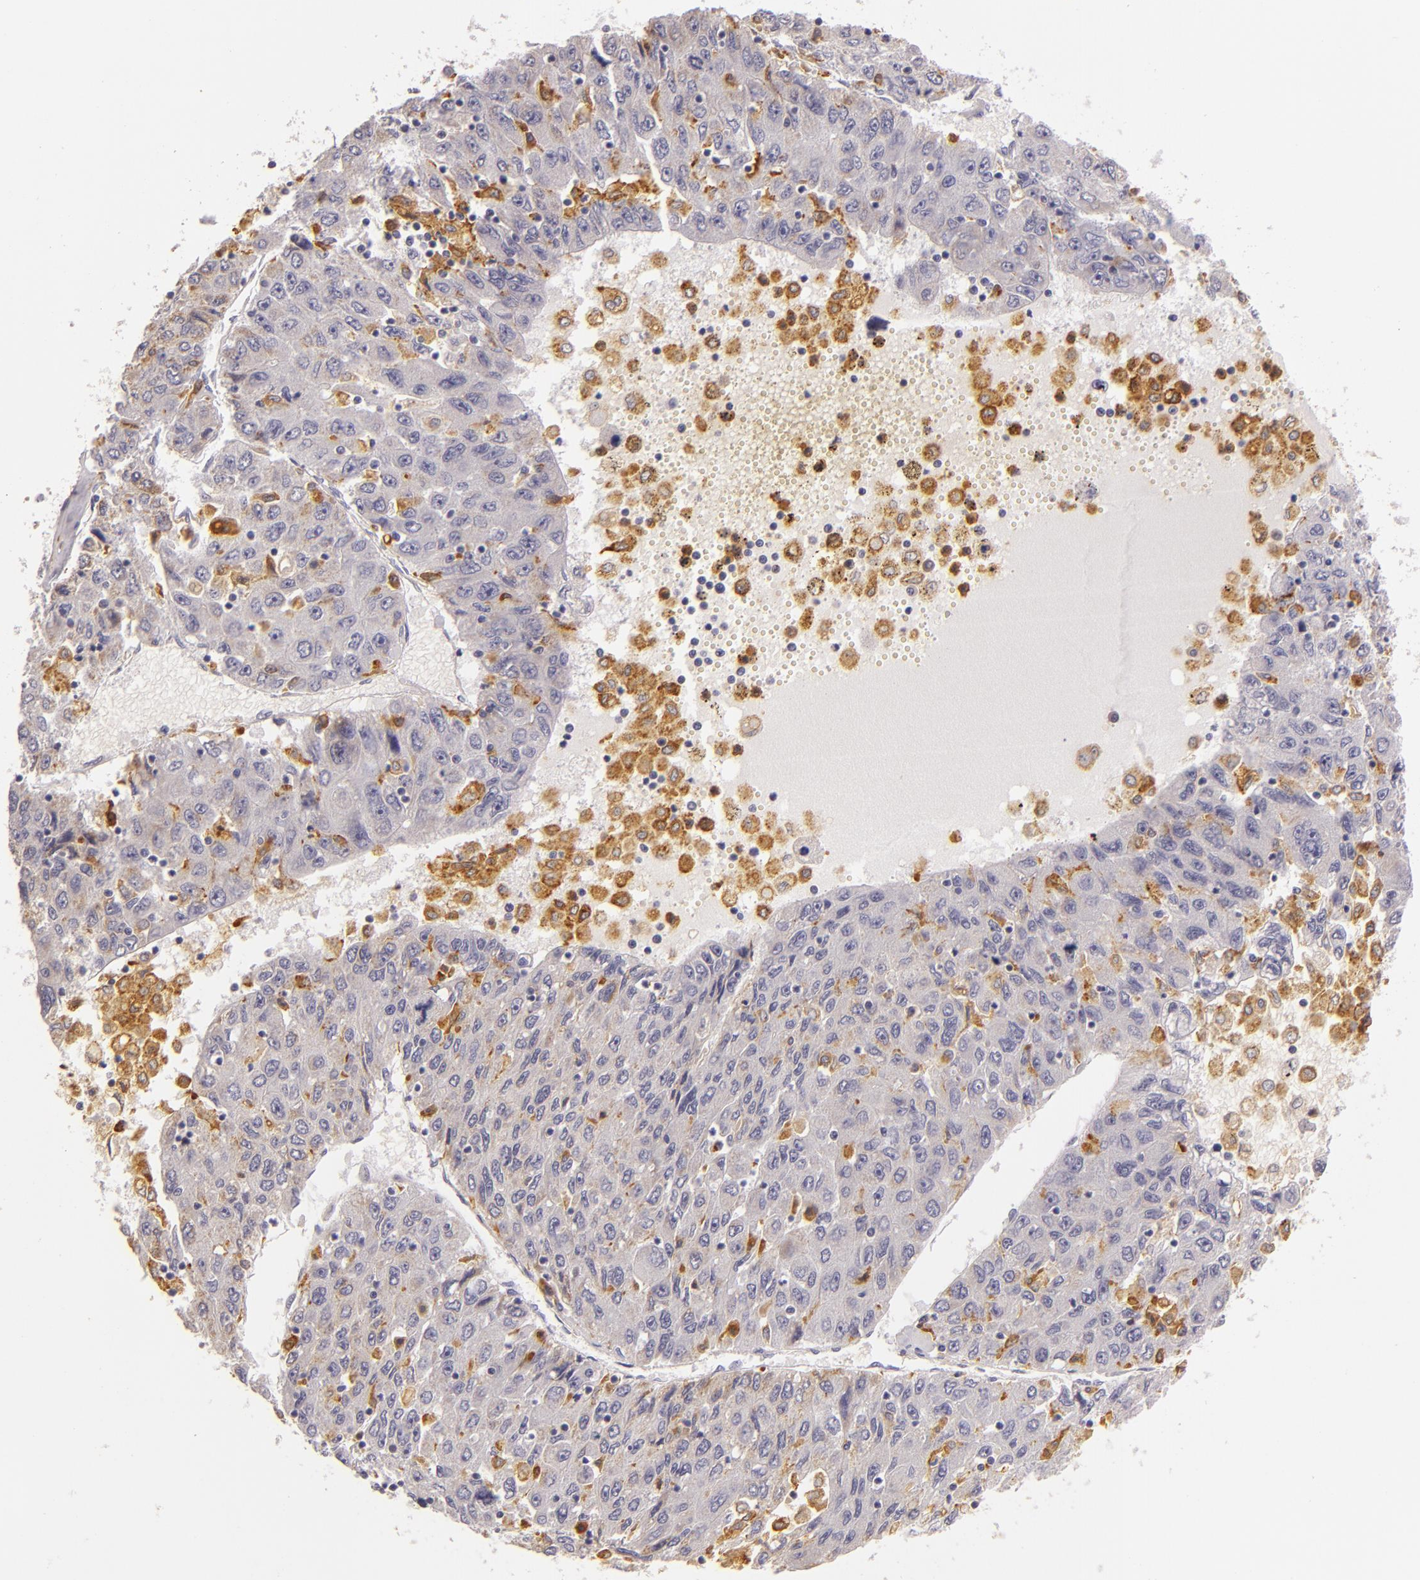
{"staining": {"intensity": "moderate", "quantity": "<25%", "location": "cytoplasmic/membranous"}, "tissue": "liver cancer", "cell_type": "Tumor cells", "image_type": "cancer", "snomed": [{"axis": "morphology", "description": "Carcinoma, Hepatocellular, NOS"}, {"axis": "topography", "description": "Liver"}], "caption": "Hepatocellular carcinoma (liver) tissue exhibits moderate cytoplasmic/membranous staining in approximately <25% of tumor cells", "gene": "TLR8", "patient": {"sex": "male", "age": 49}}